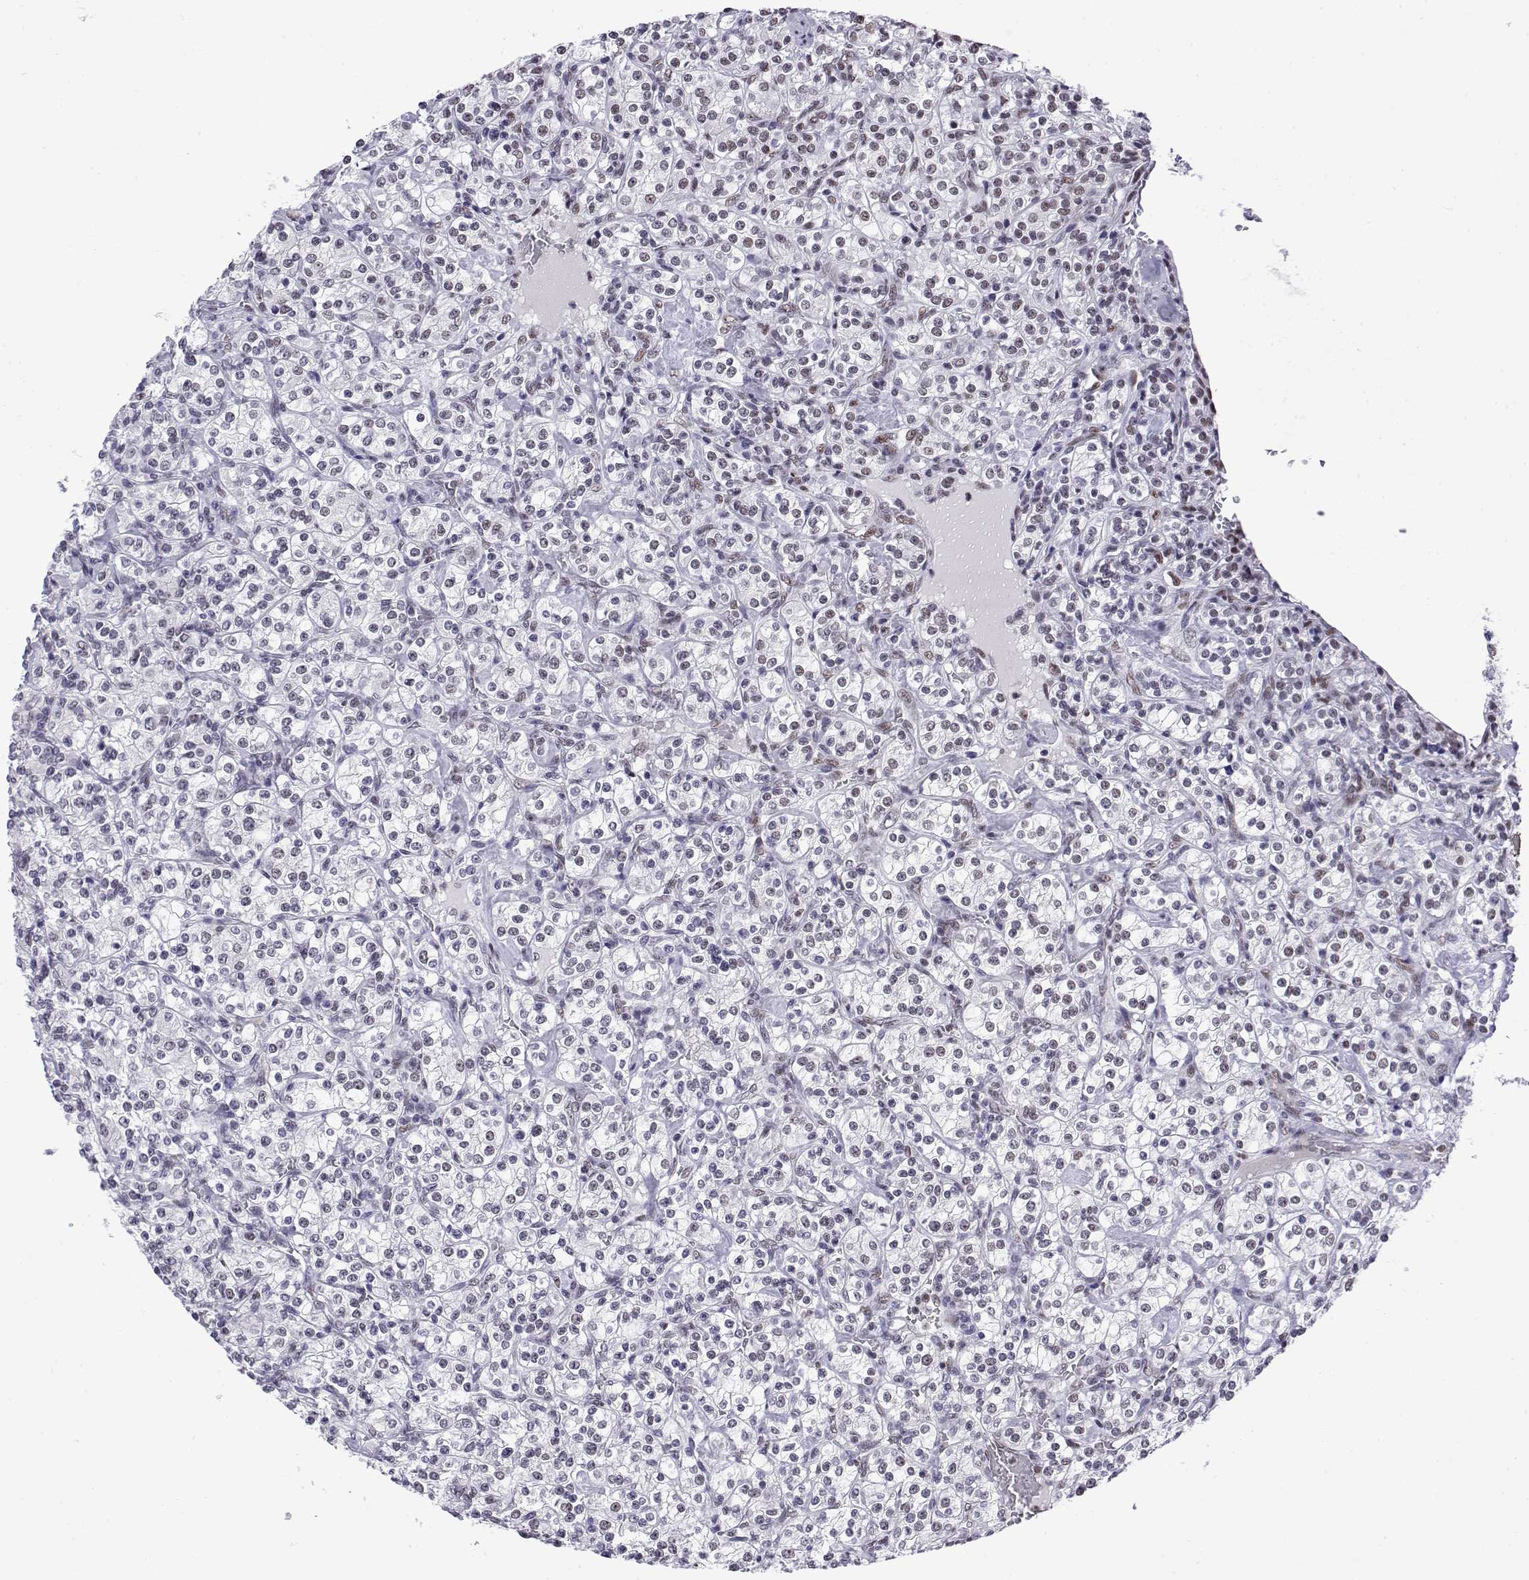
{"staining": {"intensity": "negative", "quantity": "none", "location": "none"}, "tissue": "renal cancer", "cell_type": "Tumor cells", "image_type": "cancer", "snomed": [{"axis": "morphology", "description": "Adenocarcinoma, NOS"}, {"axis": "topography", "description": "Kidney"}], "caption": "Immunohistochemistry (IHC) photomicrograph of neoplastic tissue: human renal cancer stained with DAB shows no significant protein staining in tumor cells.", "gene": "POLDIP3", "patient": {"sex": "male", "age": 77}}